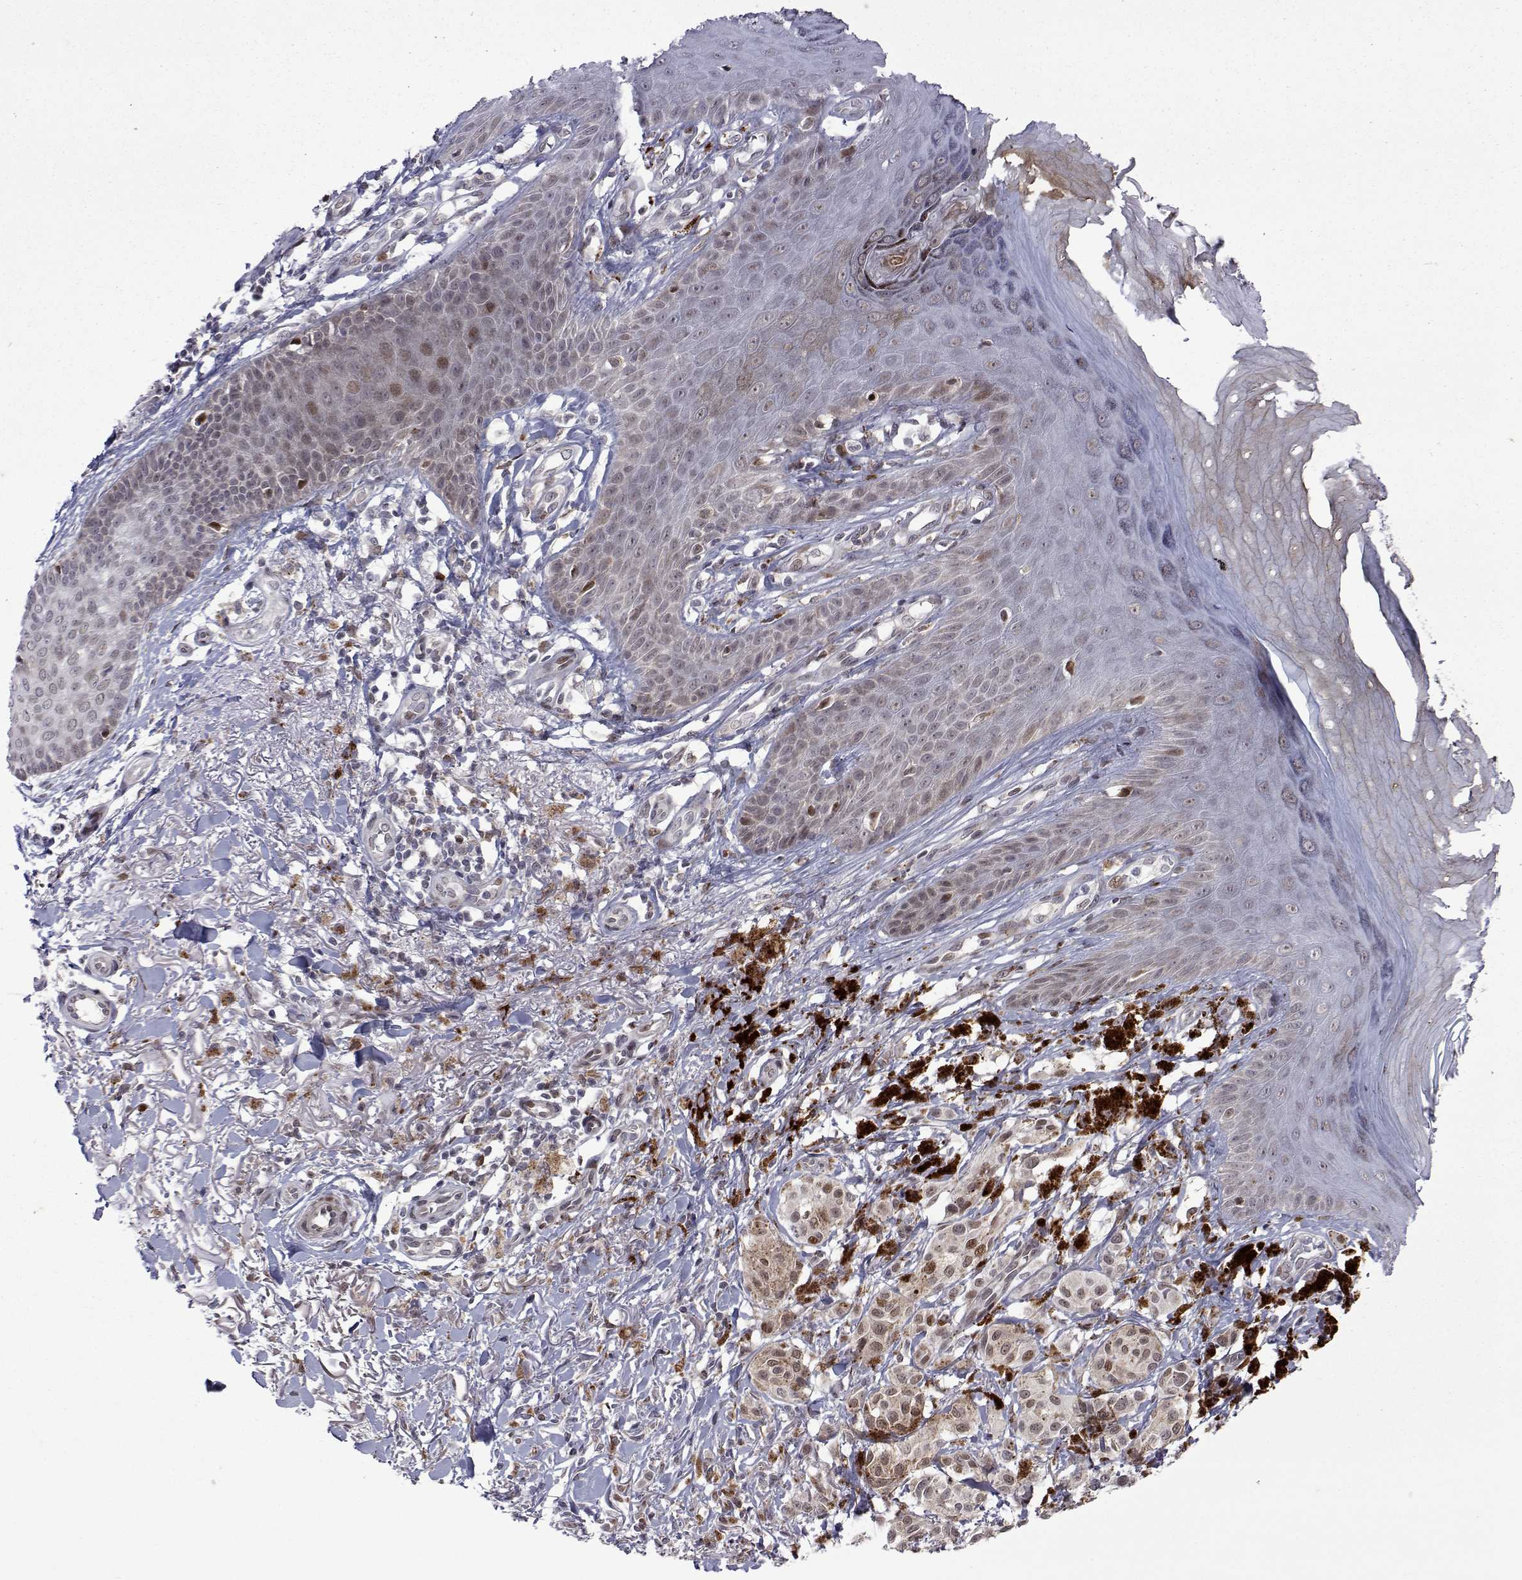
{"staining": {"intensity": "weak", "quantity": ">75%", "location": "nuclear"}, "tissue": "melanoma", "cell_type": "Tumor cells", "image_type": "cancer", "snomed": [{"axis": "morphology", "description": "Malignant melanoma, NOS"}, {"axis": "topography", "description": "Skin"}], "caption": "This image shows malignant melanoma stained with immunohistochemistry to label a protein in brown. The nuclear of tumor cells show weak positivity for the protein. Nuclei are counter-stained blue.", "gene": "EFCAB3", "patient": {"sex": "female", "age": 80}}